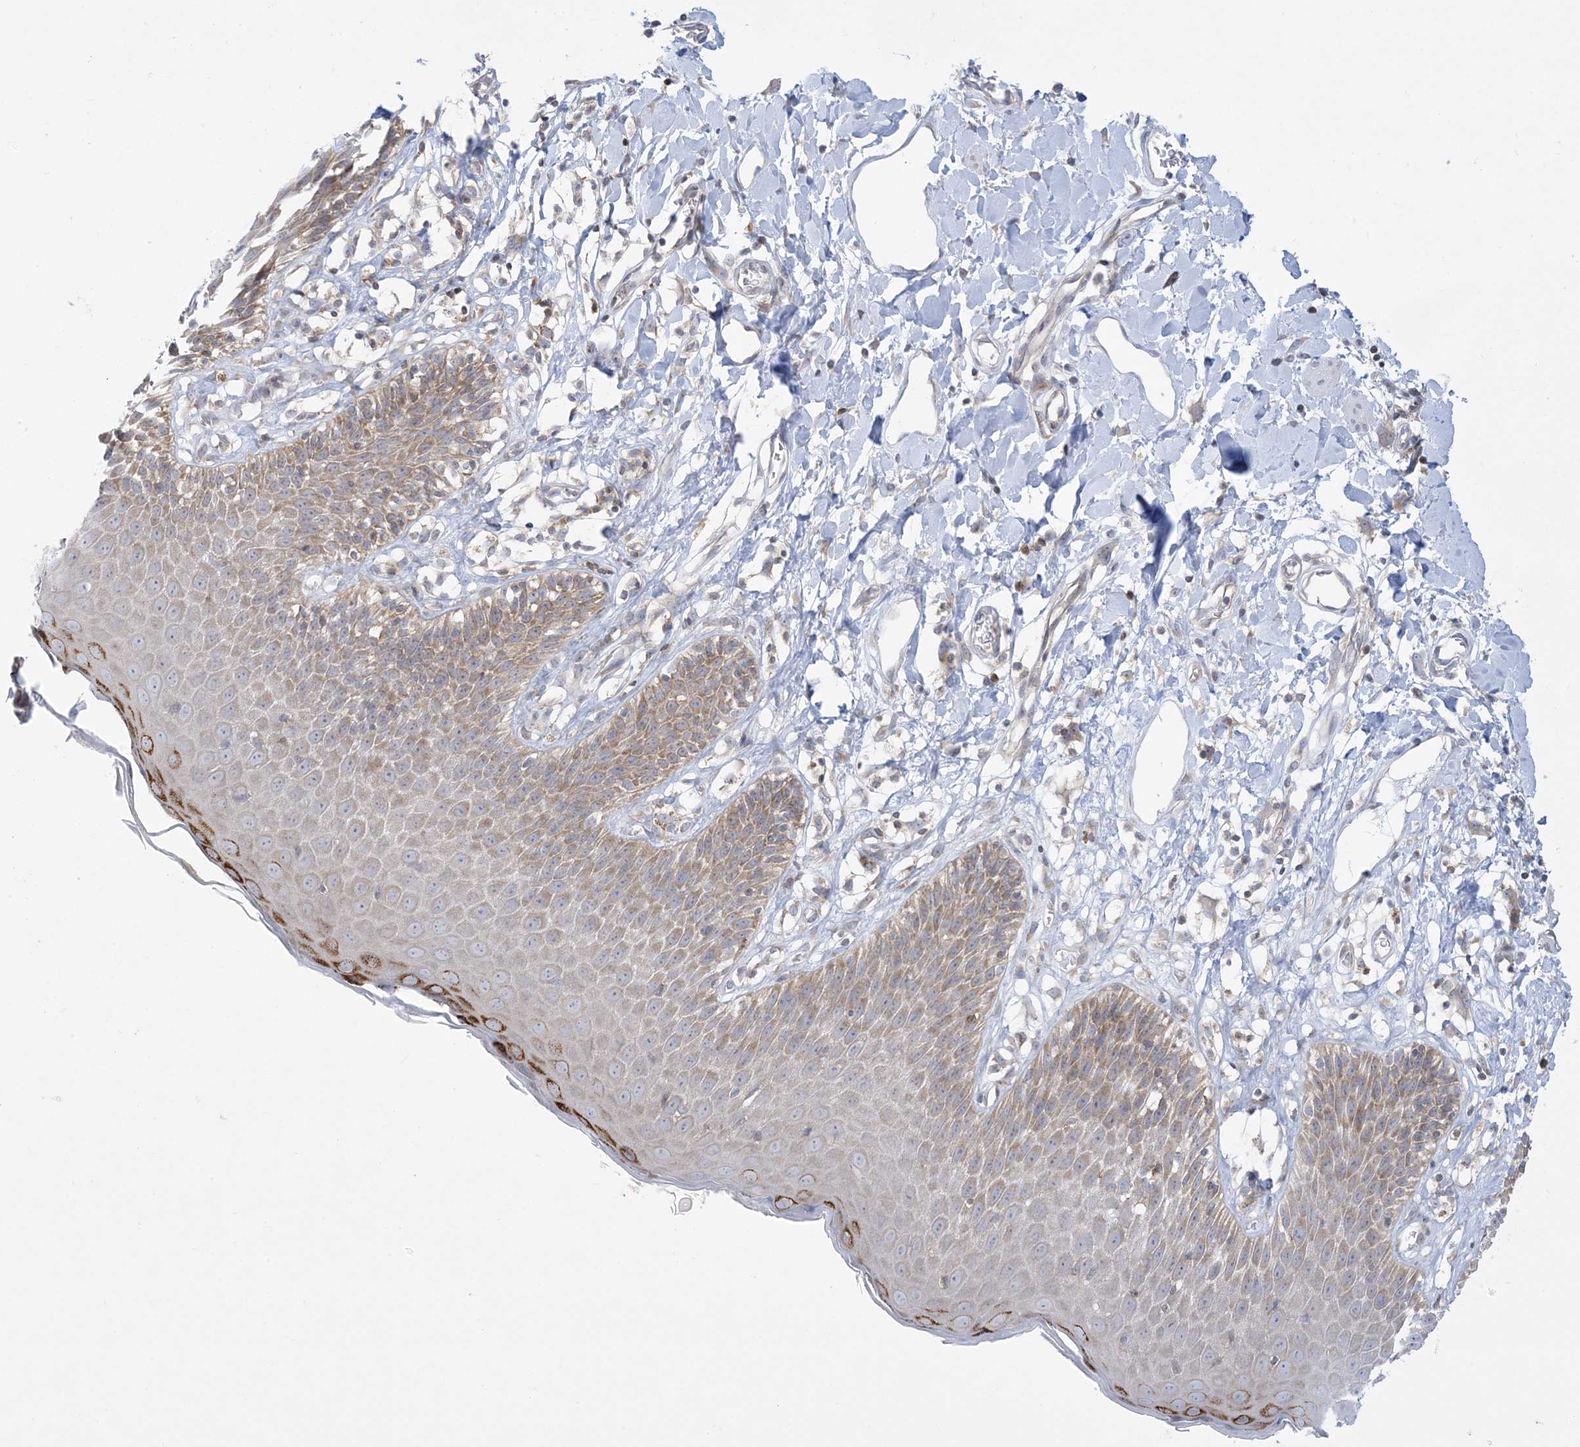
{"staining": {"intensity": "strong", "quantity": "25%-75%", "location": "cytoplasmic/membranous"}, "tissue": "skin", "cell_type": "Epidermal cells", "image_type": "normal", "snomed": [{"axis": "morphology", "description": "Normal tissue, NOS"}, {"axis": "topography", "description": "Vulva"}], "caption": "Brown immunohistochemical staining in normal human skin demonstrates strong cytoplasmic/membranous positivity in about 25%-75% of epidermal cells. (Brightfield microscopy of DAB IHC at high magnification).", "gene": "SLAMF9", "patient": {"sex": "female", "age": 68}}